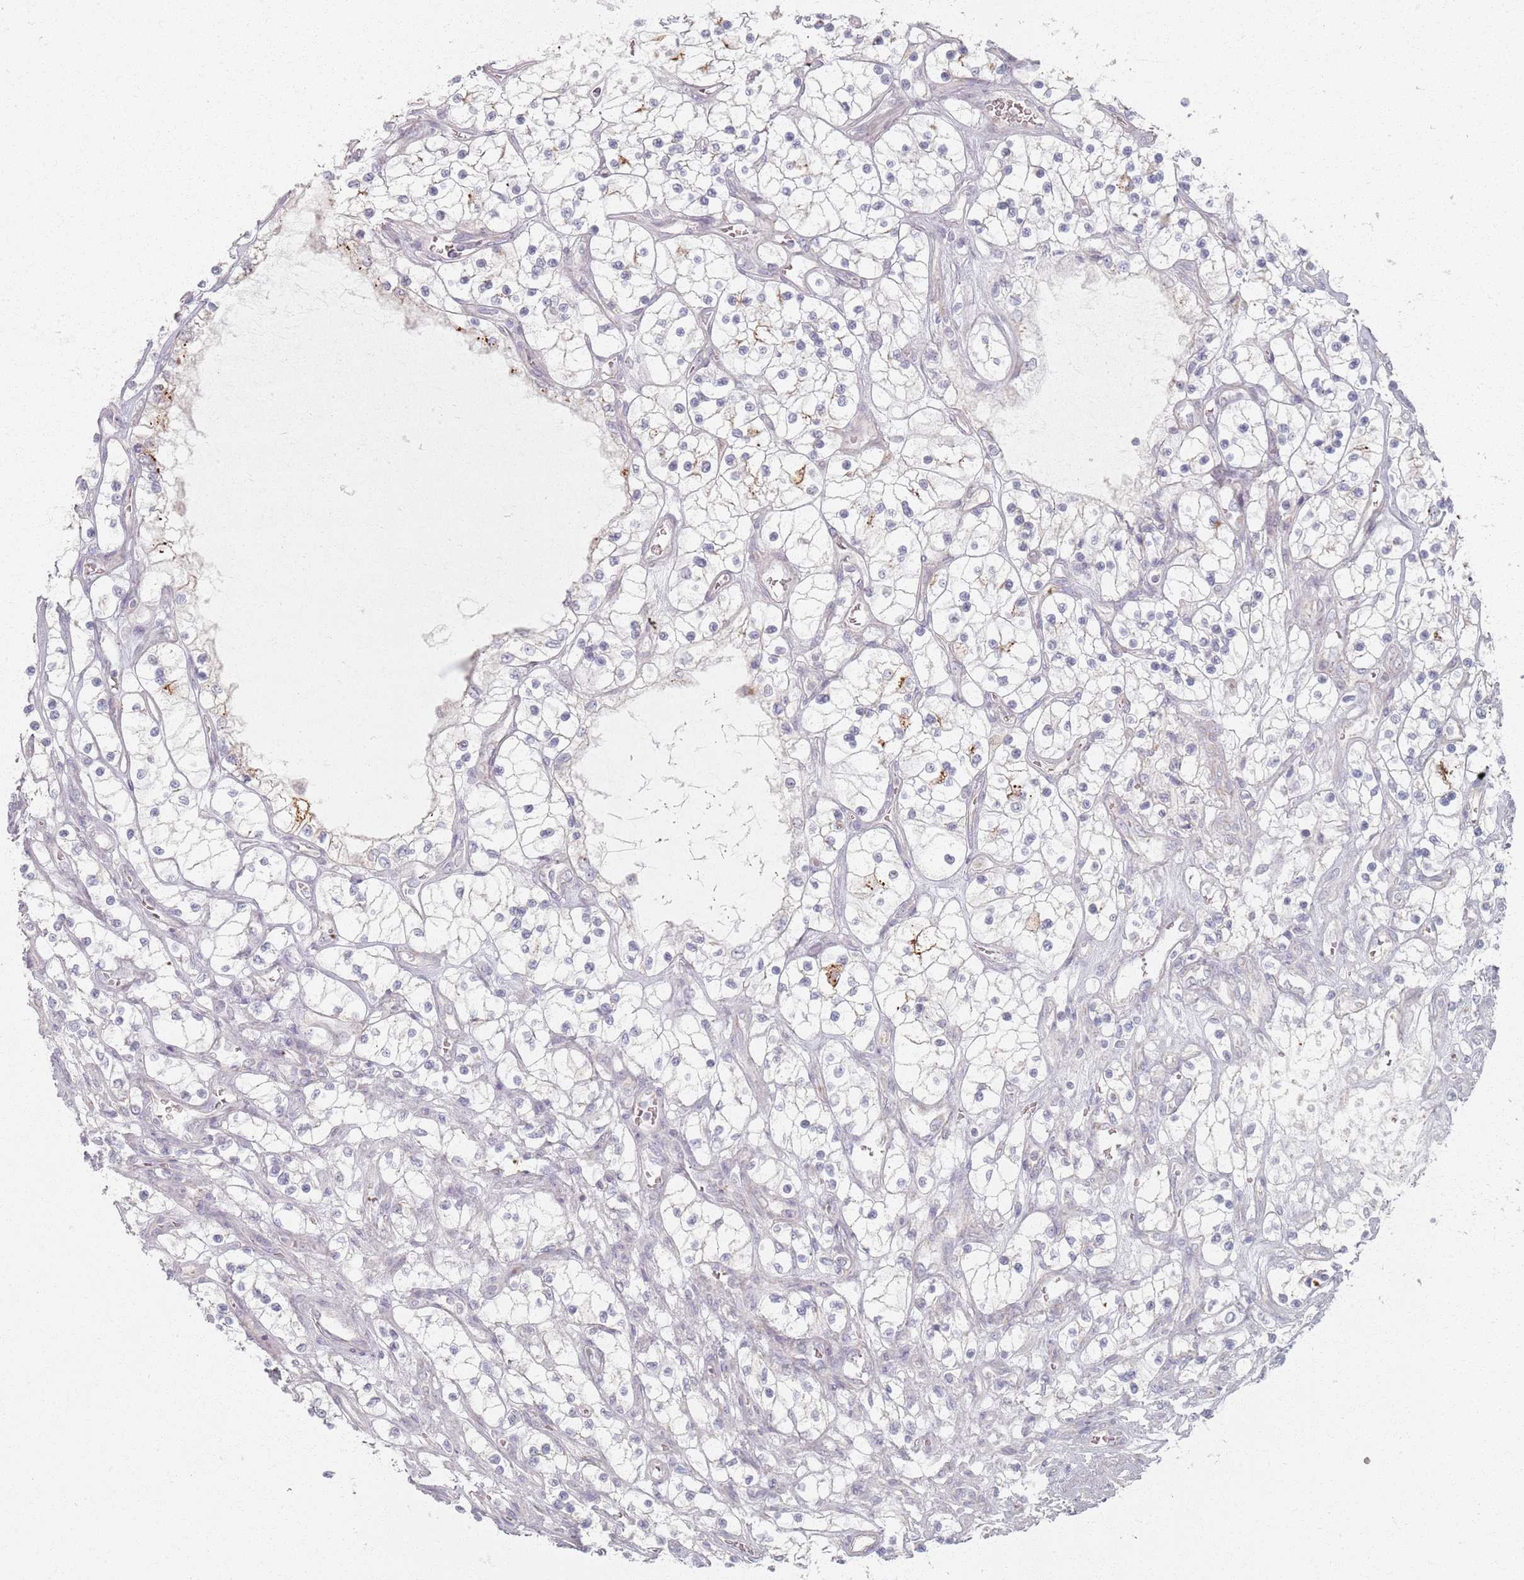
{"staining": {"intensity": "strong", "quantity": "<25%", "location": "cytoplasmic/membranous"}, "tissue": "renal cancer", "cell_type": "Tumor cells", "image_type": "cancer", "snomed": [{"axis": "morphology", "description": "Adenocarcinoma, NOS"}, {"axis": "topography", "description": "Kidney"}], "caption": "Approximately <25% of tumor cells in renal cancer show strong cytoplasmic/membranous protein expression as visualized by brown immunohistochemical staining.", "gene": "PKD2L2", "patient": {"sex": "female", "age": 69}}